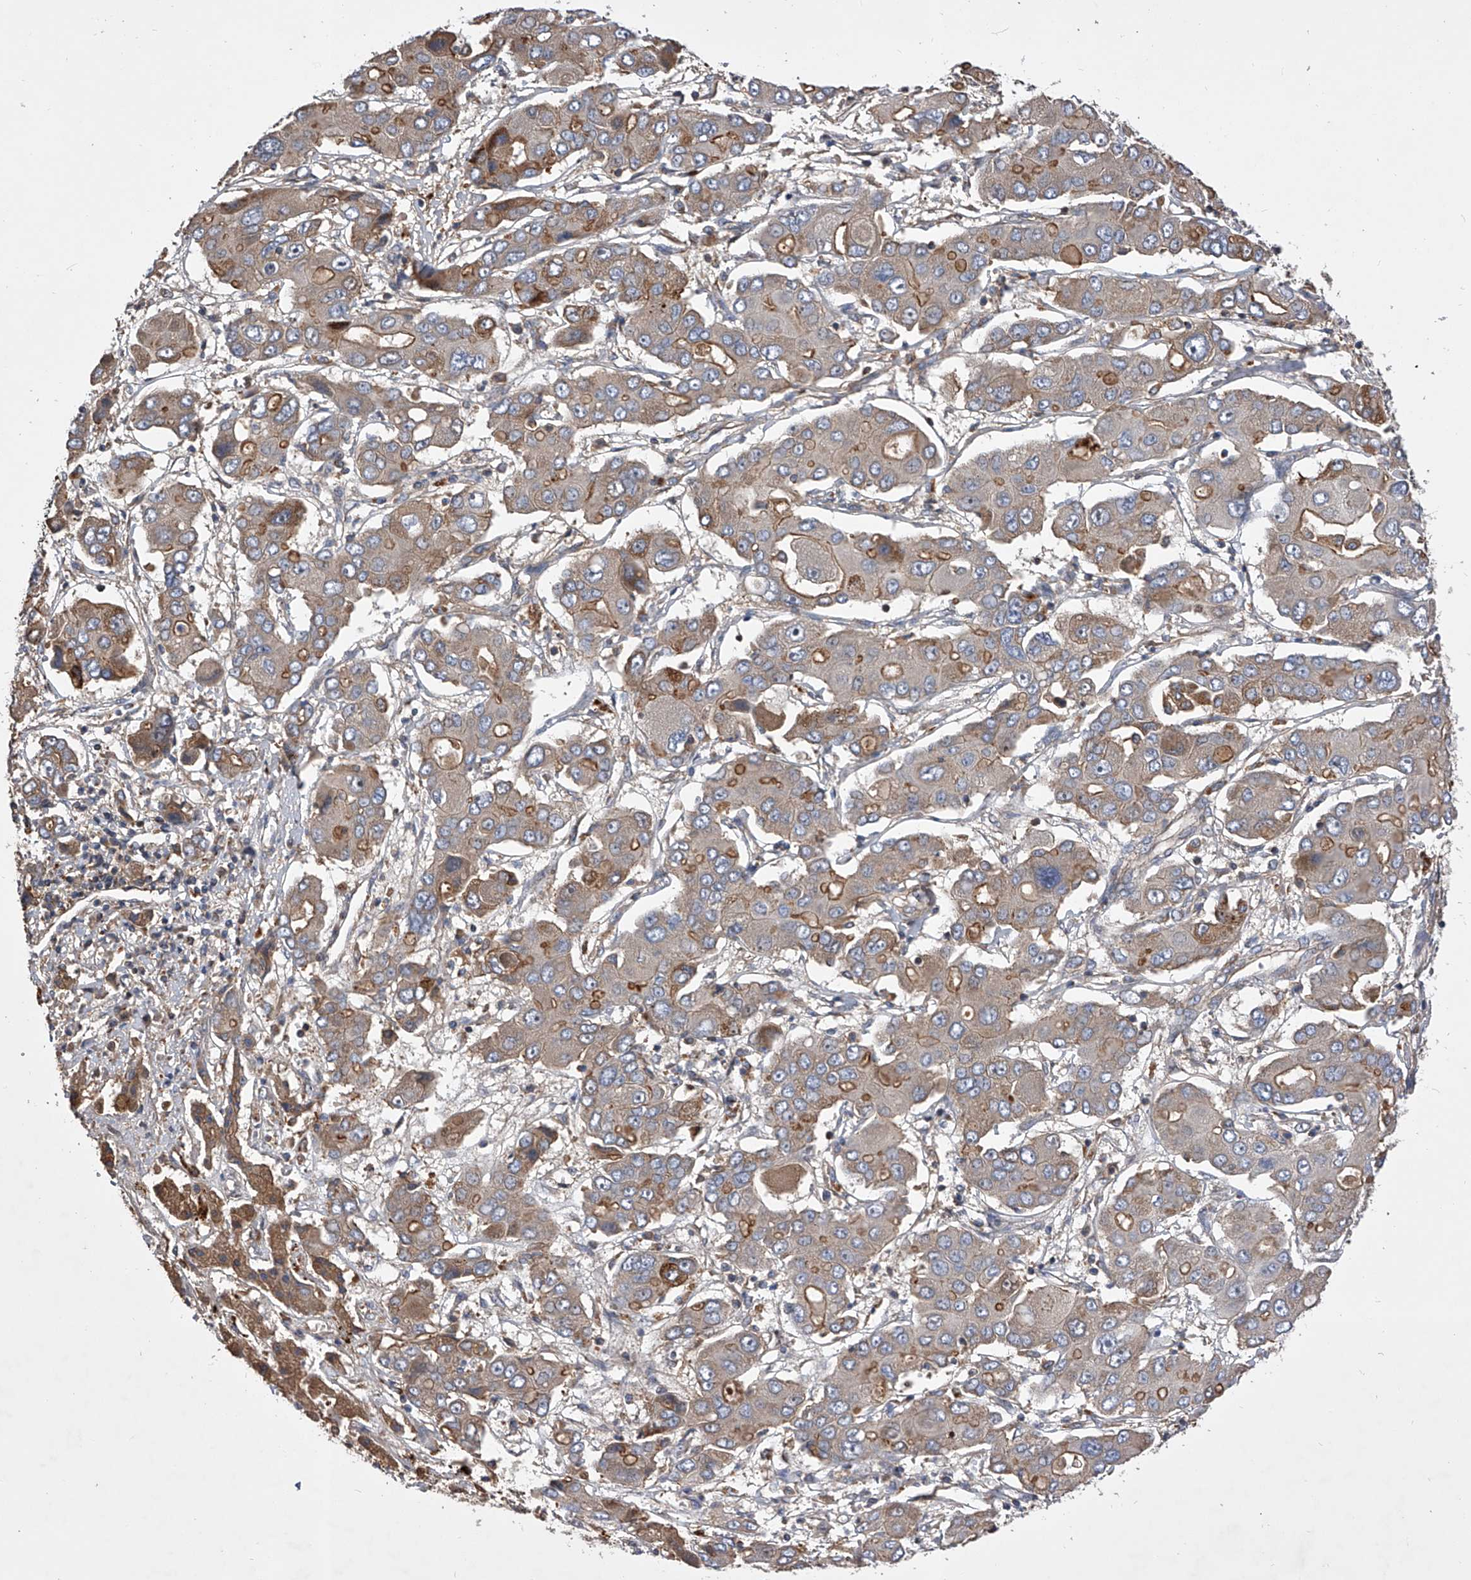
{"staining": {"intensity": "strong", "quantity": "<25%", "location": "cytoplasmic/membranous"}, "tissue": "liver cancer", "cell_type": "Tumor cells", "image_type": "cancer", "snomed": [{"axis": "morphology", "description": "Cholangiocarcinoma"}, {"axis": "topography", "description": "Liver"}], "caption": "Immunohistochemical staining of human liver cholangiocarcinoma exhibits medium levels of strong cytoplasmic/membranous protein expression in approximately <25% of tumor cells.", "gene": "CUL7", "patient": {"sex": "male", "age": 67}}